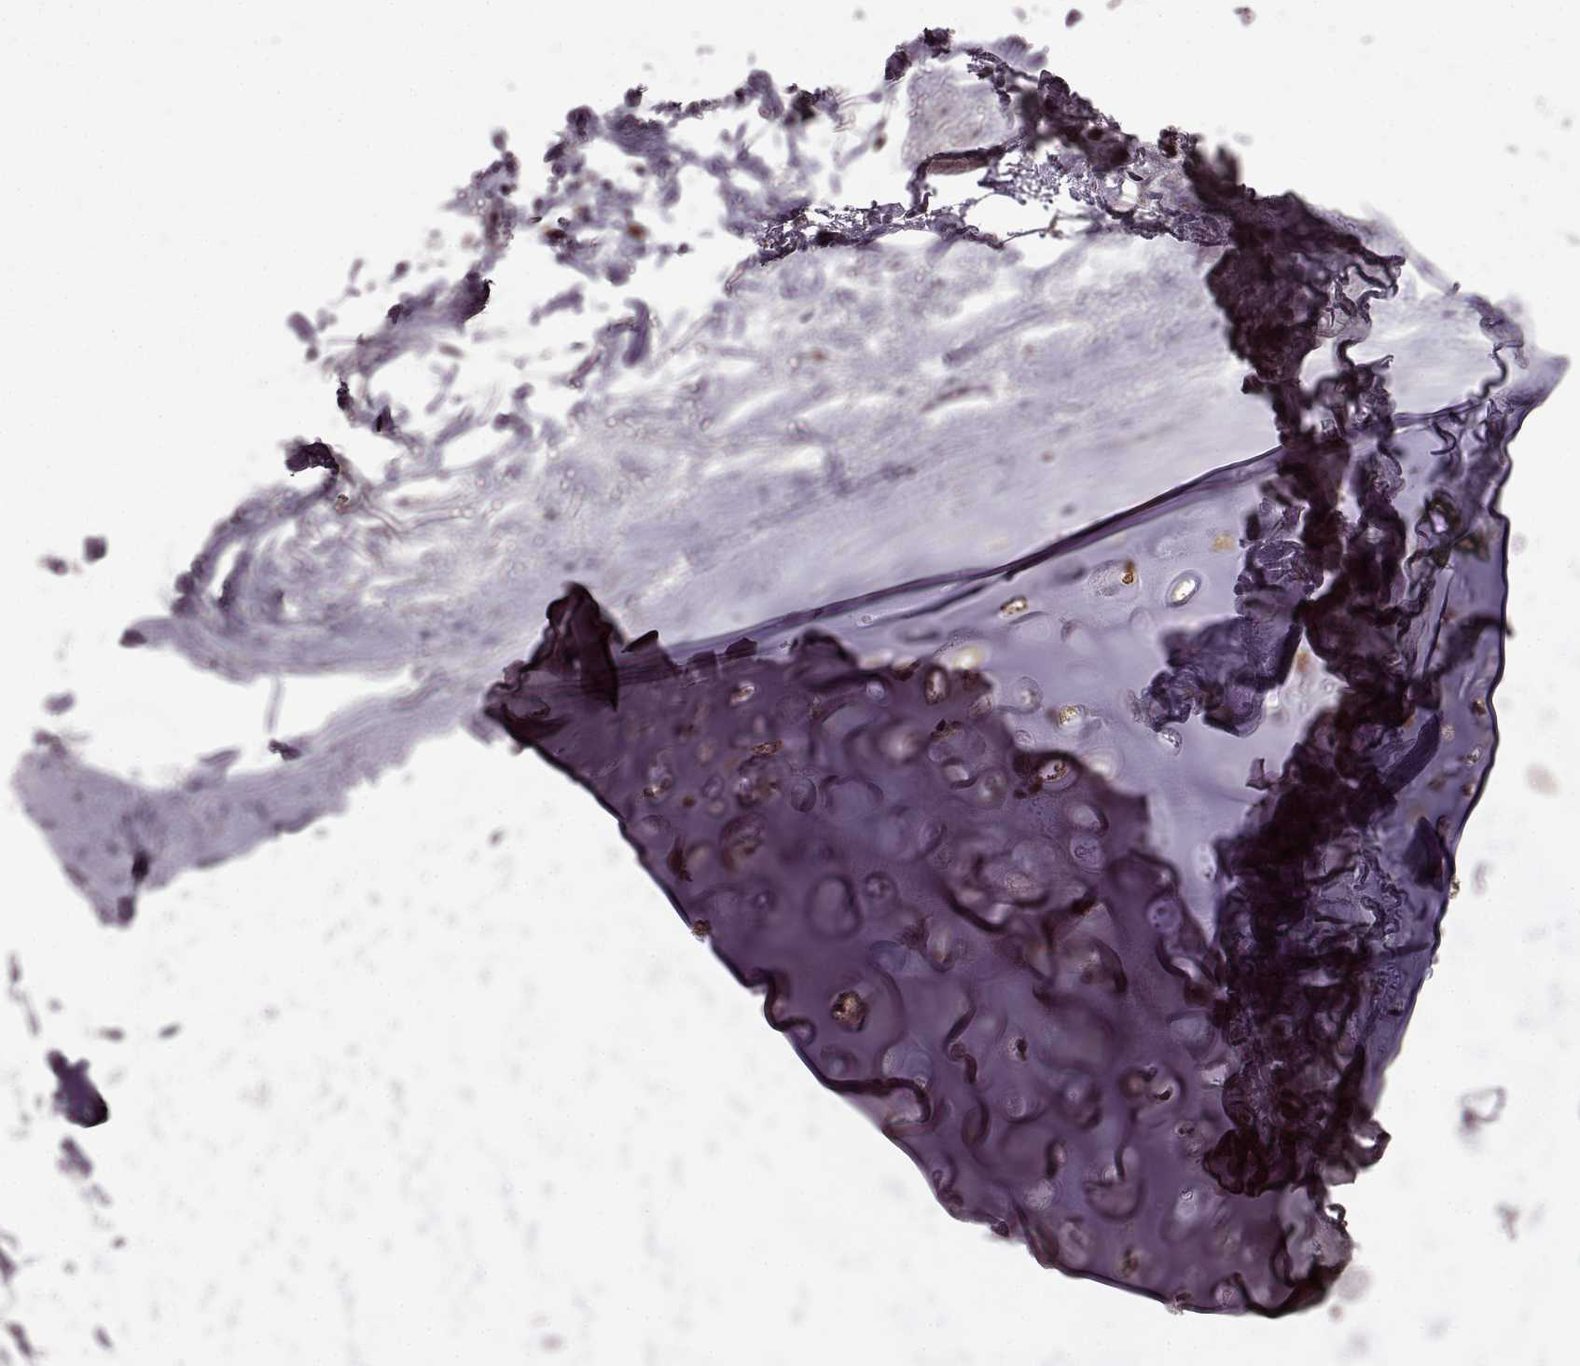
{"staining": {"intensity": "moderate", "quantity": "<25%", "location": "cytoplasmic/membranous"}, "tissue": "soft tissue", "cell_type": "Chondrocytes", "image_type": "normal", "snomed": [{"axis": "morphology", "description": "Normal tissue, NOS"}, {"axis": "topography", "description": "Lymph node"}, {"axis": "topography", "description": "Bronchus"}], "caption": "Immunohistochemical staining of unremarkable human soft tissue exhibits <25% levels of moderate cytoplasmic/membranous protein expression in approximately <25% of chondrocytes. (Stains: DAB in brown, nuclei in blue, Microscopy: brightfield microscopy at high magnification).", "gene": "SYNPO", "patient": {"sex": "female", "age": 70}}